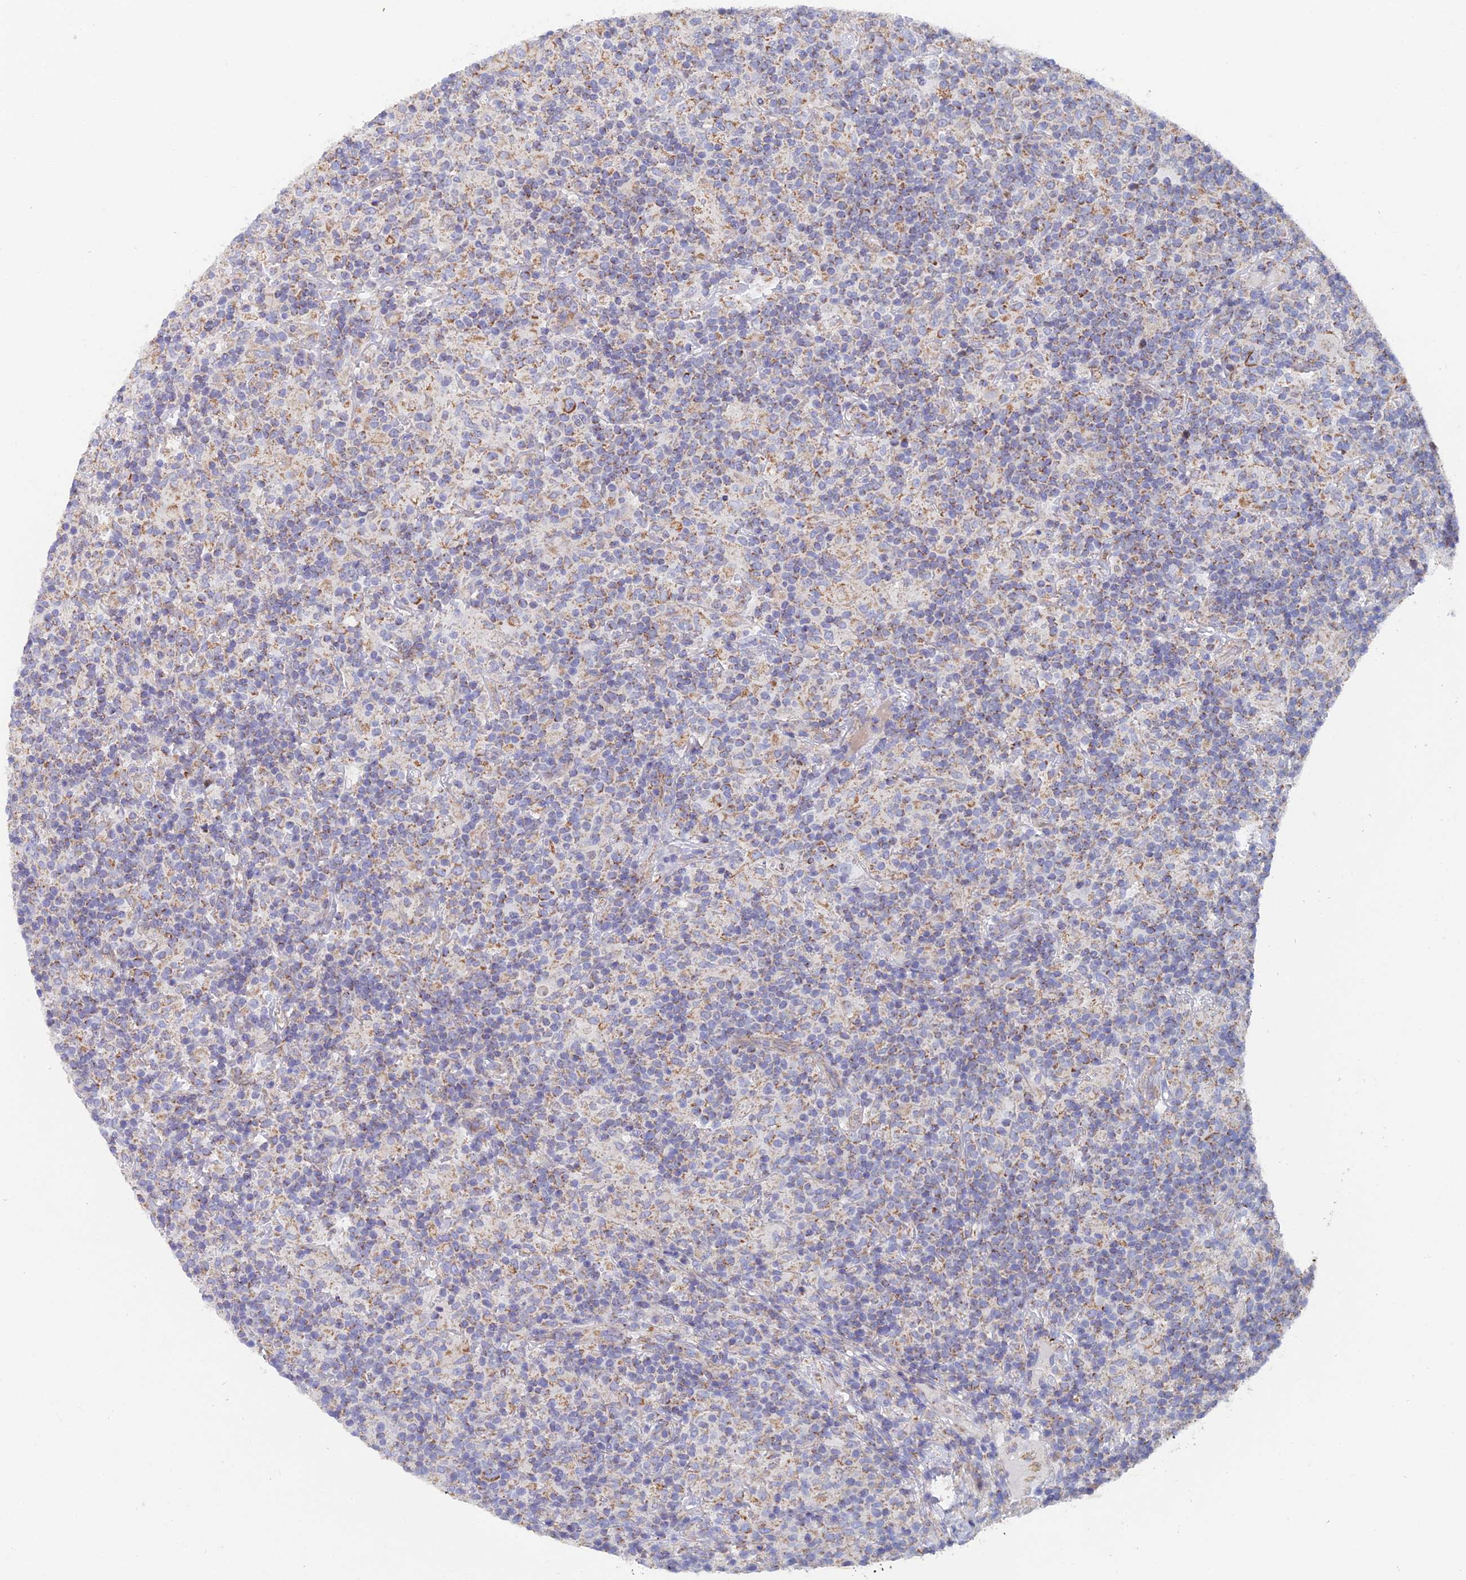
{"staining": {"intensity": "moderate", "quantity": ">75%", "location": "cytoplasmic/membranous"}, "tissue": "lymphoma", "cell_type": "Tumor cells", "image_type": "cancer", "snomed": [{"axis": "morphology", "description": "Hodgkin's disease, NOS"}, {"axis": "topography", "description": "Lymph node"}], "caption": "Moderate cytoplasmic/membranous protein positivity is identified in about >75% of tumor cells in Hodgkin's disease.", "gene": "ECSIT", "patient": {"sex": "male", "age": 70}}